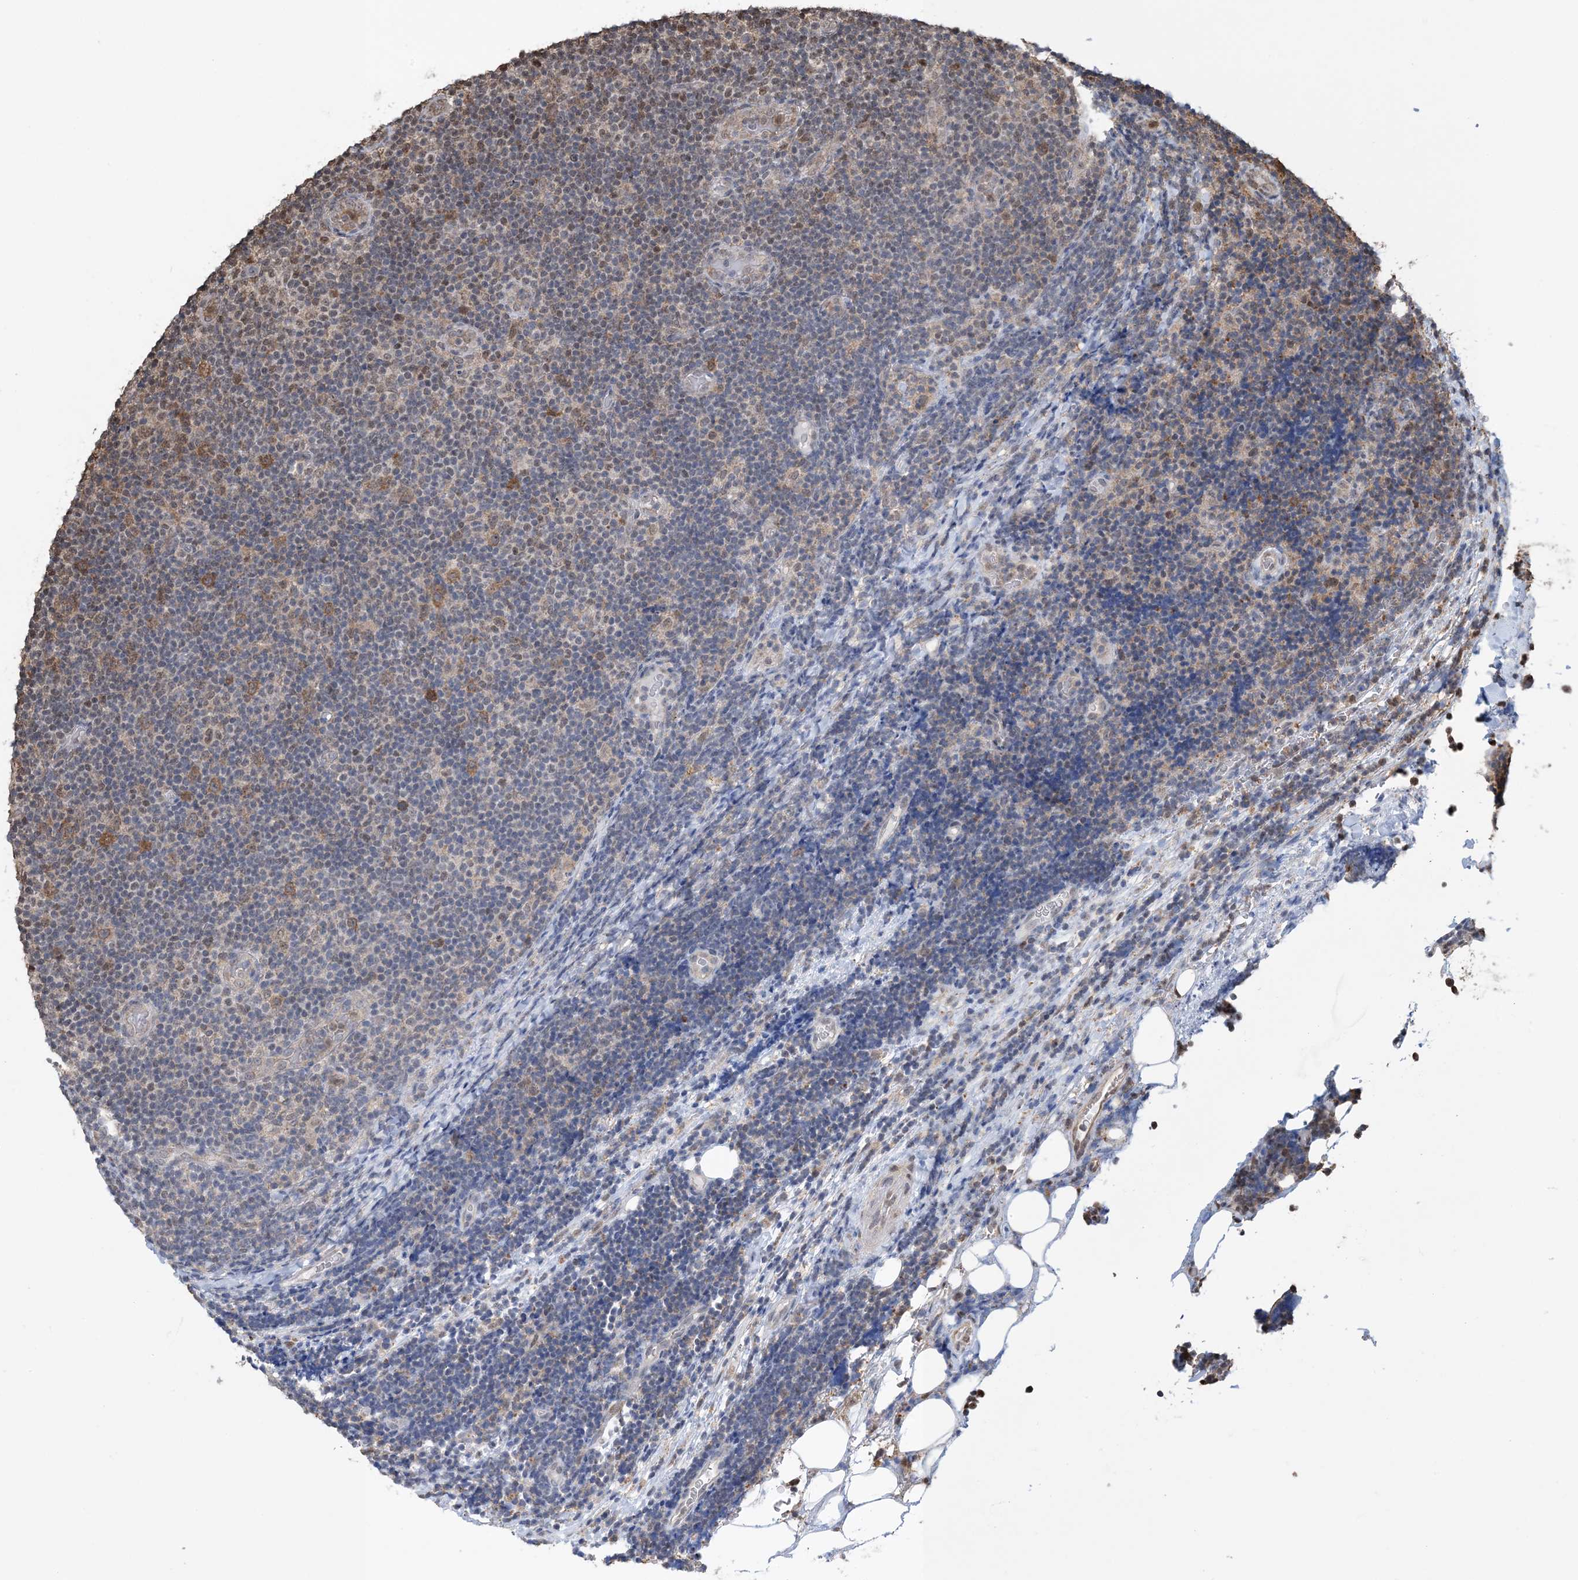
{"staining": {"intensity": "negative", "quantity": "none", "location": "none"}, "tissue": "lymphoma", "cell_type": "Tumor cells", "image_type": "cancer", "snomed": [{"axis": "morphology", "description": "Malignant lymphoma, non-Hodgkin's type, Low grade"}, {"axis": "topography", "description": "Lymph node"}], "caption": "This is an IHC micrograph of human malignant lymphoma, non-Hodgkin's type (low-grade). There is no expression in tumor cells.", "gene": "HSPA1A", "patient": {"sex": "male", "age": 83}}